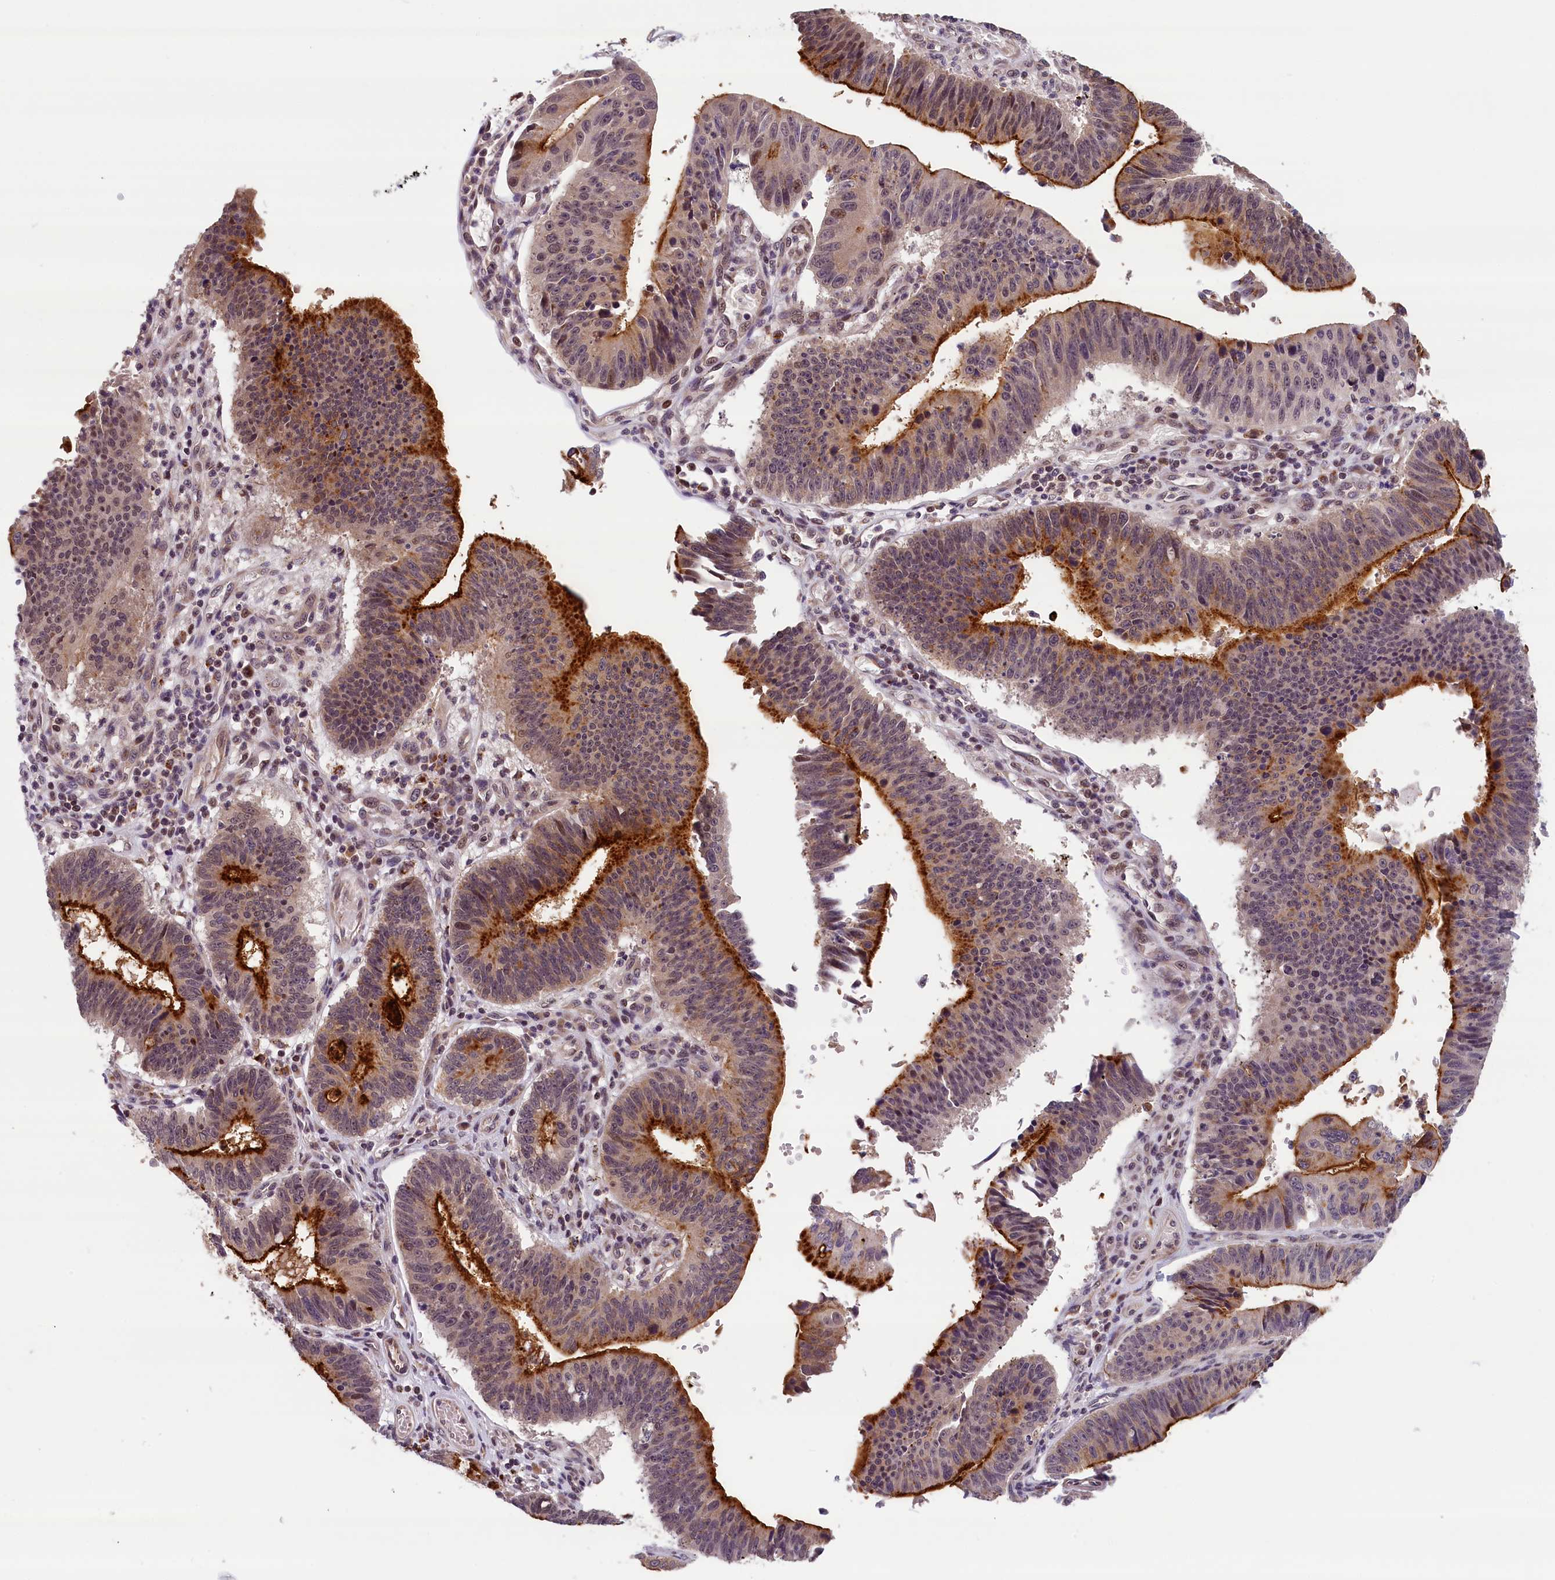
{"staining": {"intensity": "strong", "quantity": "25%-75%", "location": "cytoplasmic/membranous"}, "tissue": "stomach cancer", "cell_type": "Tumor cells", "image_type": "cancer", "snomed": [{"axis": "morphology", "description": "Adenocarcinoma, NOS"}, {"axis": "topography", "description": "Stomach"}], "caption": "Immunohistochemistry micrograph of neoplastic tissue: stomach cancer (adenocarcinoma) stained using IHC displays high levels of strong protein expression localized specifically in the cytoplasmic/membranous of tumor cells, appearing as a cytoplasmic/membranous brown color.", "gene": "KCNK6", "patient": {"sex": "male", "age": 59}}